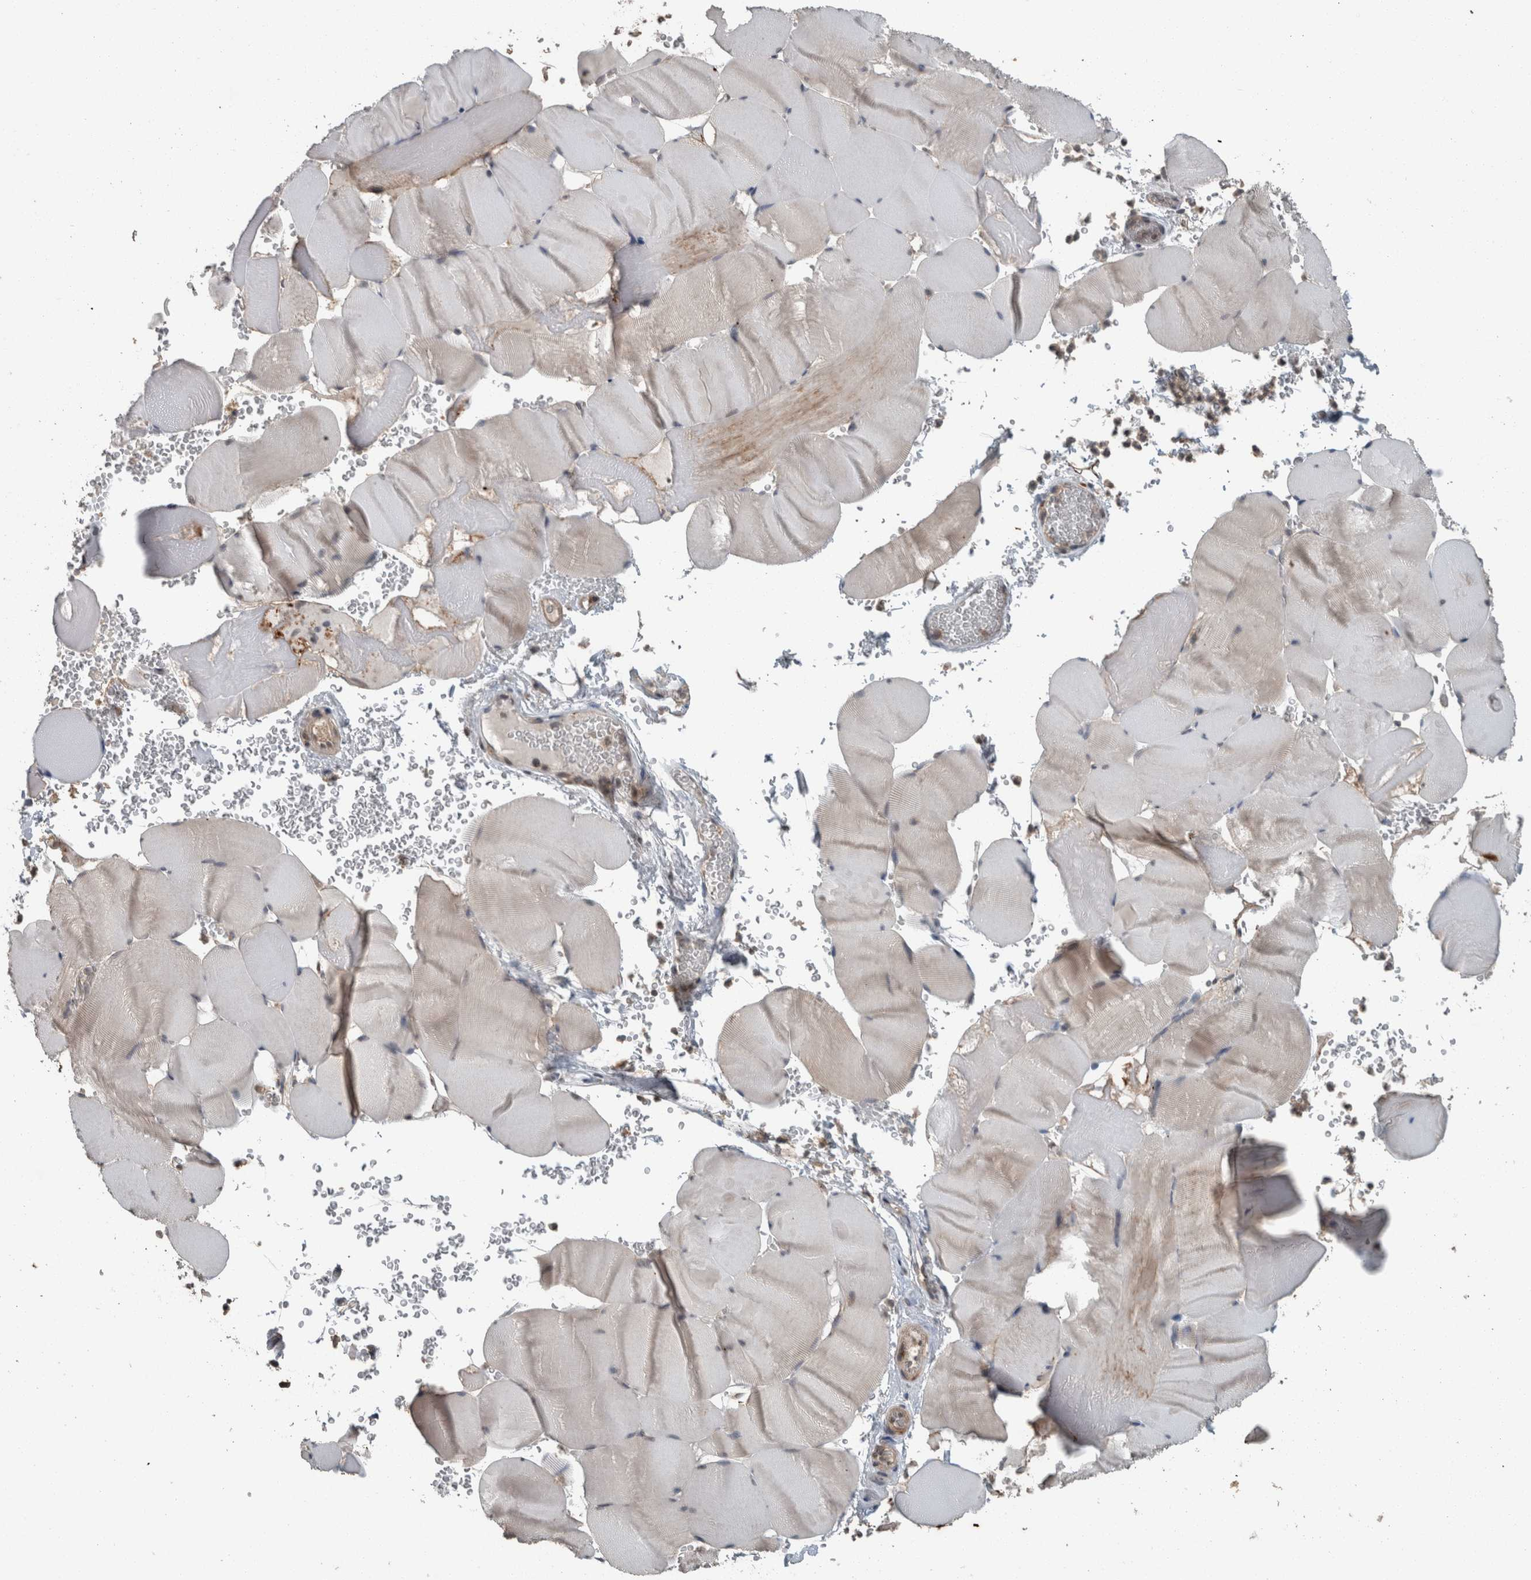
{"staining": {"intensity": "negative", "quantity": "none", "location": "none"}, "tissue": "skeletal muscle", "cell_type": "Myocytes", "image_type": "normal", "snomed": [{"axis": "morphology", "description": "Normal tissue, NOS"}, {"axis": "topography", "description": "Skeletal muscle"}], "caption": "A high-resolution photomicrograph shows immunohistochemistry (IHC) staining of benign skeletal muscle, which reveals no significant positivity in myocytes. The staining is performed using DAB brown chromogen with nuclei counter-stained in using hematoxylin.", "gene": "MYO1E", "patient": {"sex": "male", "age": 62}}